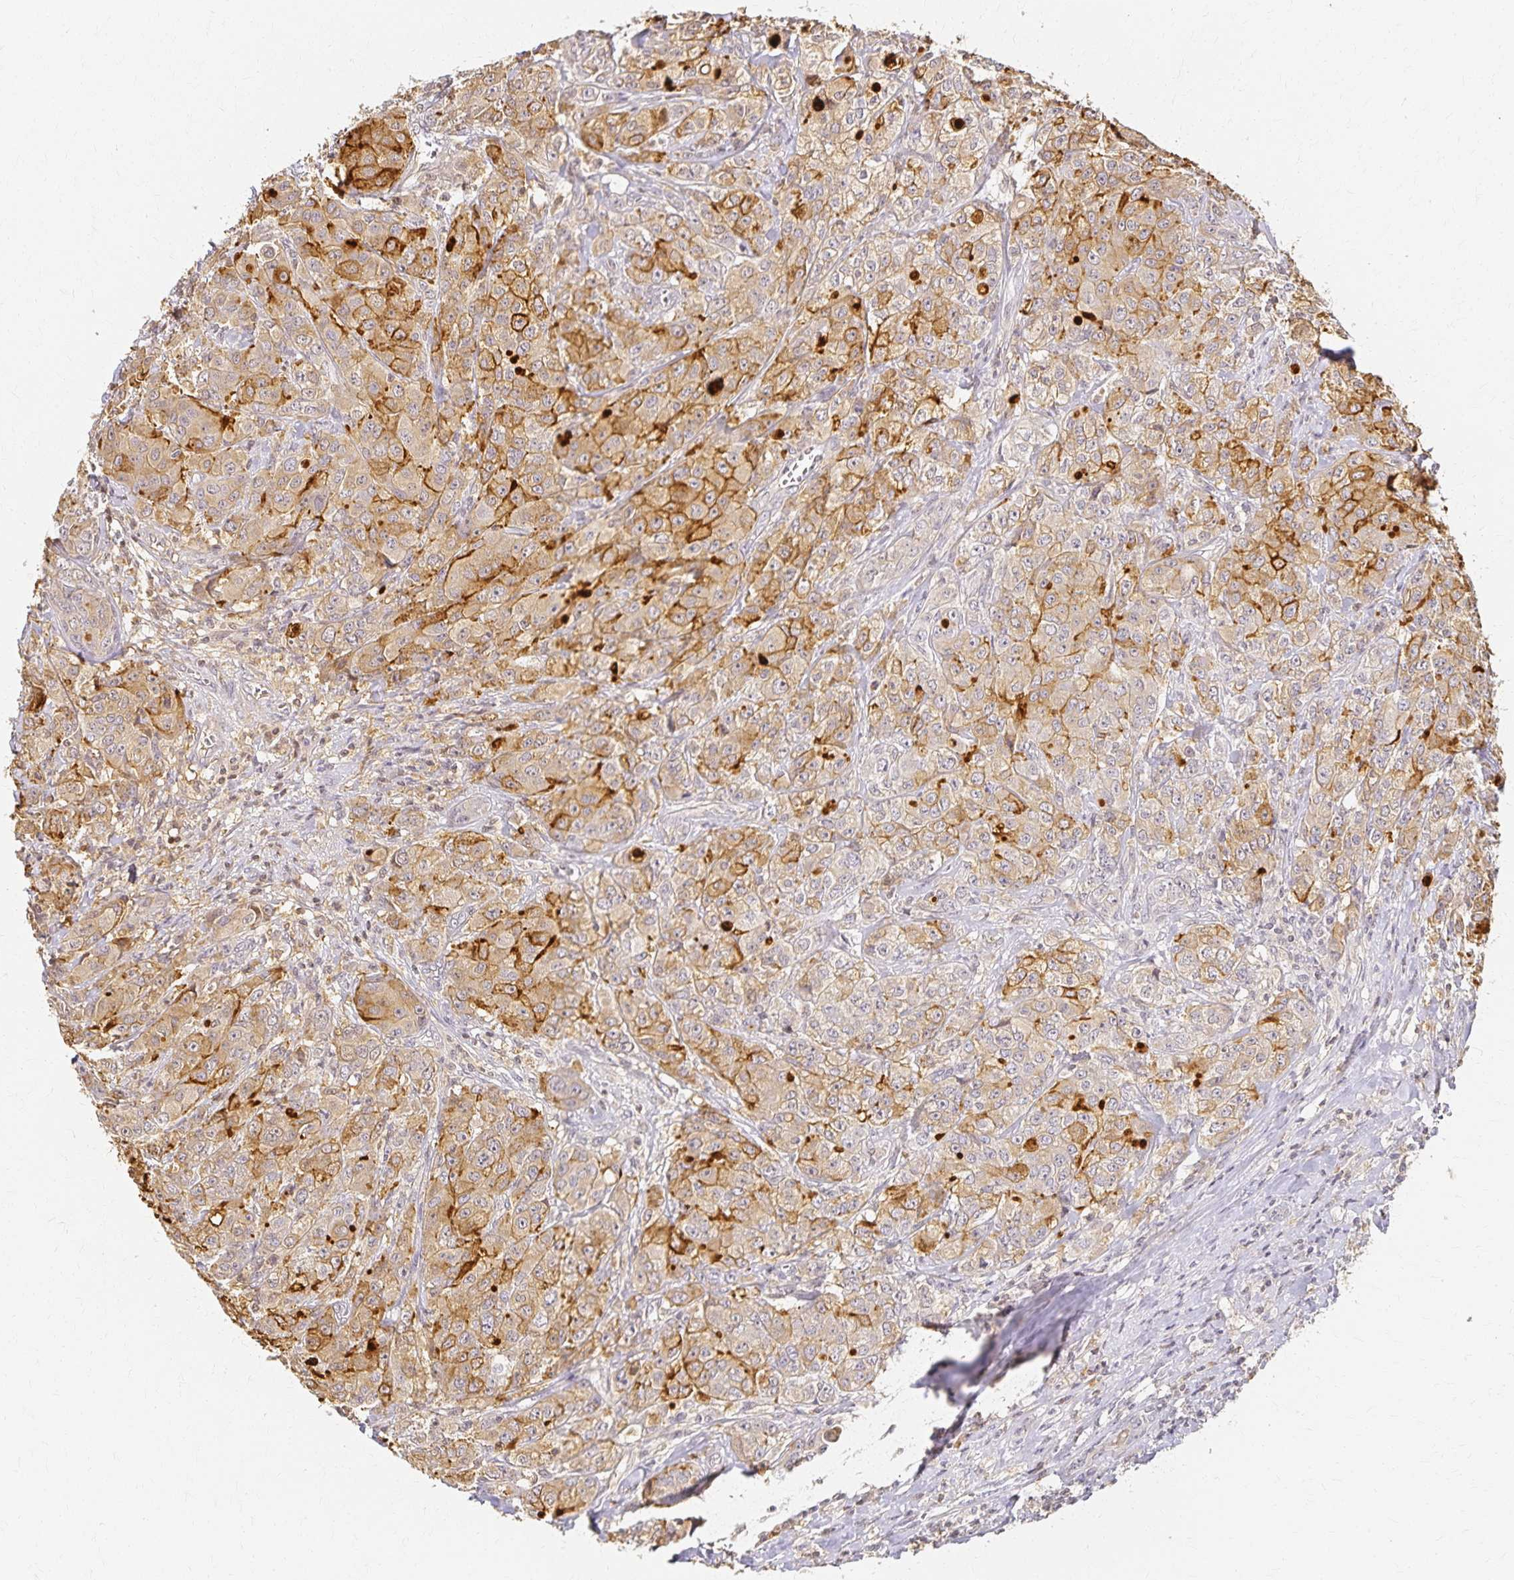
{"staining": {"intensity": "moderate", "quantity": "25%-75%", "location": "cytoplasmic/membranous"}, "tissue": "breast cancer", "cell_type": "Tumor cells", "image_type": "cancer", "snomed": [{"axis": "morphology", "description": "Normal tissue, NOS"}, {"axis": "morphology", "description": "Duct carcinoma"}, {"axis": "topography", "description": "Breast"}], "caption": "Moderate cytoplasmic/membranous expression for a protein is appreciated in about 25%-75% of tumor cells of breast cancer (invasive ductal carcinoma) using immunohistochemistry (IHC).", "gene": "AZGP1", "patient": {"sex": "female", "age": 43}}